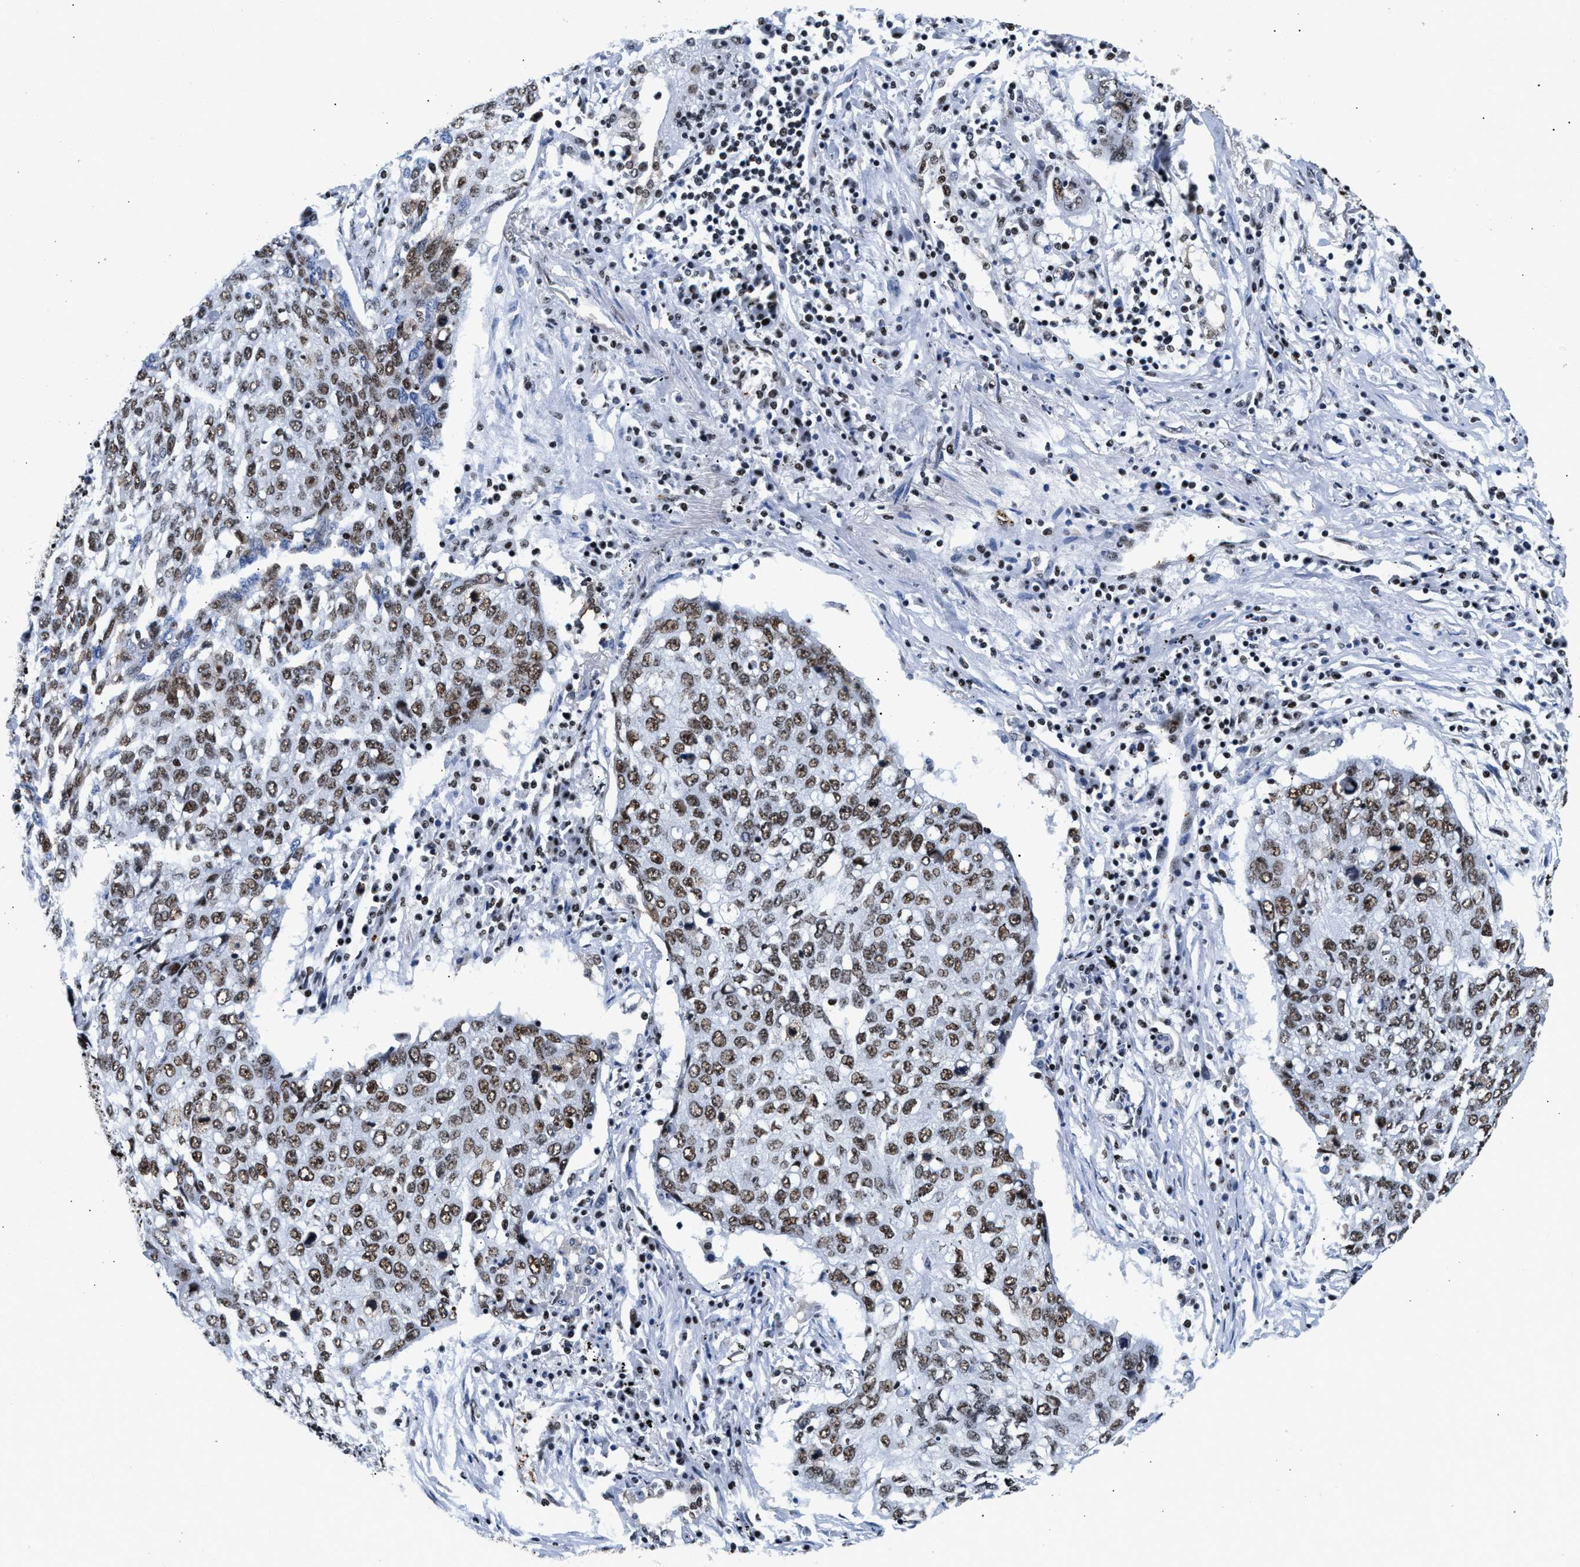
{"staining": {"intensity": "moderate", "quantity": ">75%", "location": "nuclear"}, "tissue": "lung cancer", "cell_type": "Tumor cells", "image_type": "cancer", "snomed": [{"axis": "morphology", "description": "Squamous cell carcinoma, NOS"}, {"axis": "topography", "description": "Lung"}], "caption": "A high-resolution photomicrograph shows immunohistochemistry (IHC) staining of lung cancer (squamous cell carcinoma), which shows moderate nuclear expression in about >75% of tumor cells. (Stains: DAB (3,3'-diaminobenzidine) in brown, nuclei in blue, Microscopy: brightfield microscopy at high magnification).", "gene": "RAD21", "patient": {"sex": "female", "age": 63}}